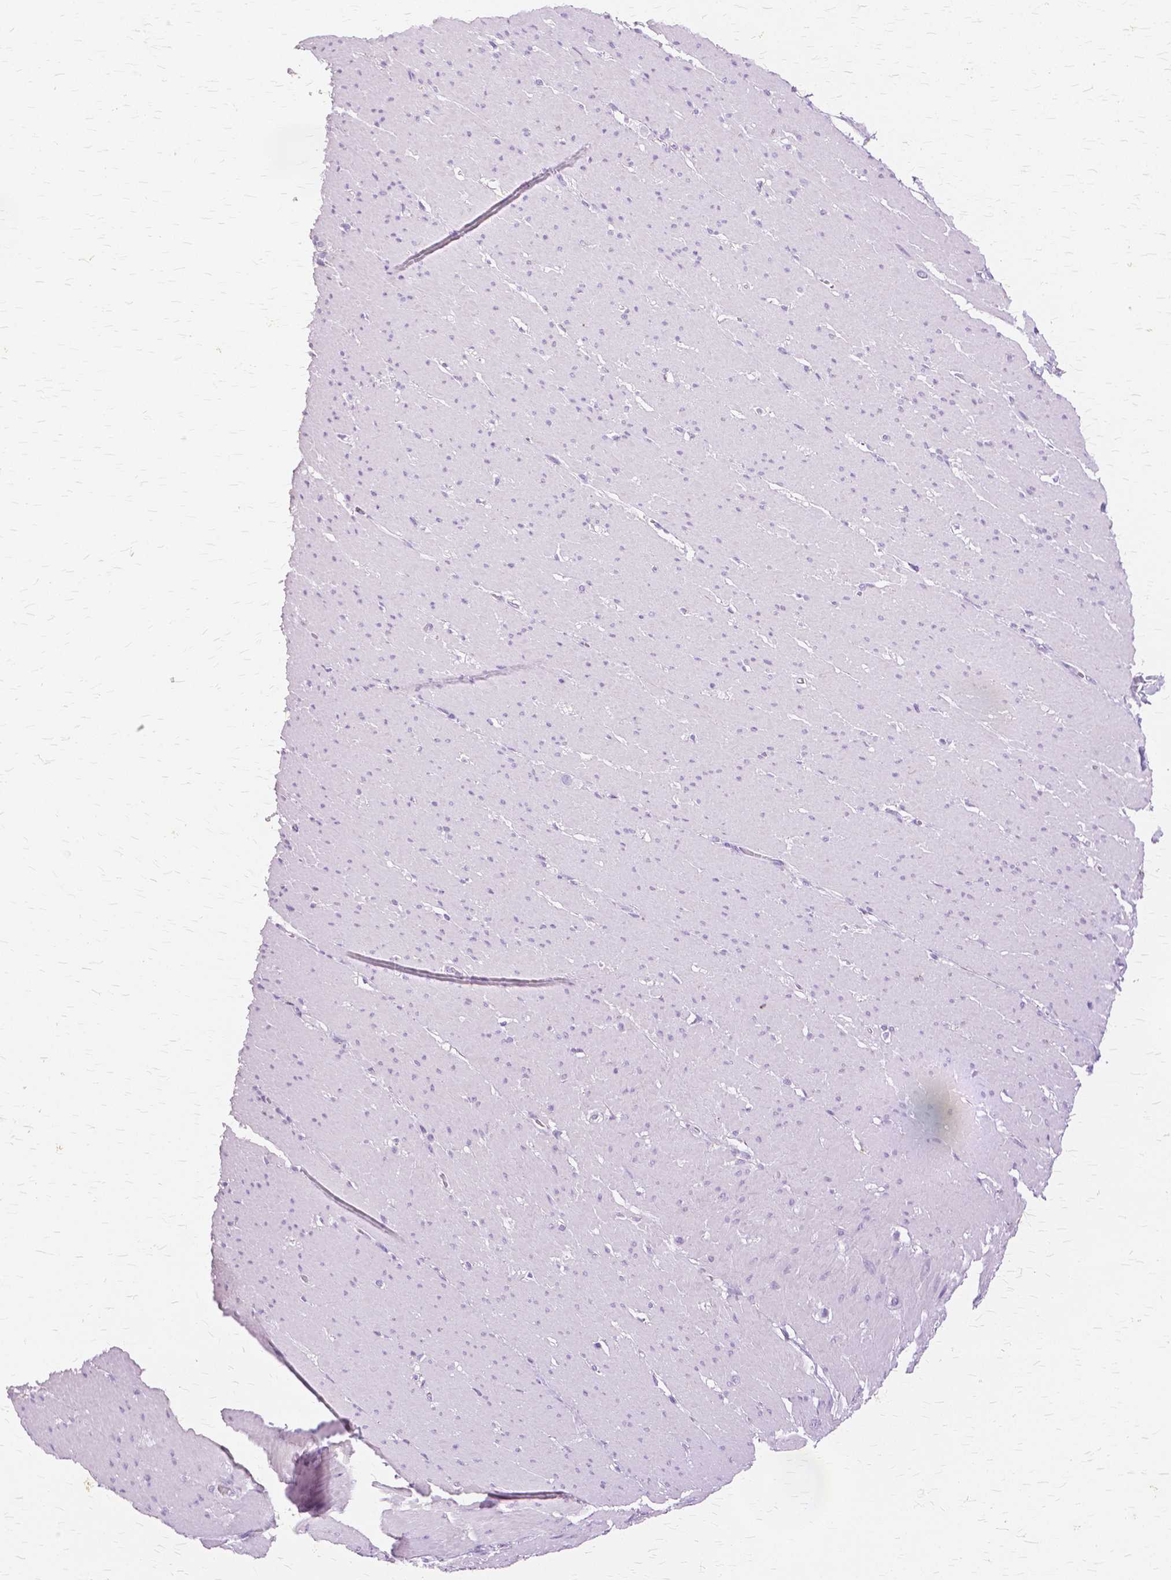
{"staining": {"intensity": "negative", "quantity": "none", "location": "none"}, "tissue": "smooth muscle", "cell_type": "Smooth muscle cells", "image_type": "normal", "snomed": [{"axis": "morphology", "description": "Normal tissue, NOS"}, {"axis": "topography", "description": "Smooth muscle"}, {"axis": "topography", "description": "Rectum"}], "caption": "The image reveals no staining of smooth muscle cells in normal smooth muscle. (DAB (3,3'-diaminobenzidine) immunohistochemistry with hematoxylin counter stain).", "gene": "TGM1", "patient": {"sex": "male", "age": 53}}